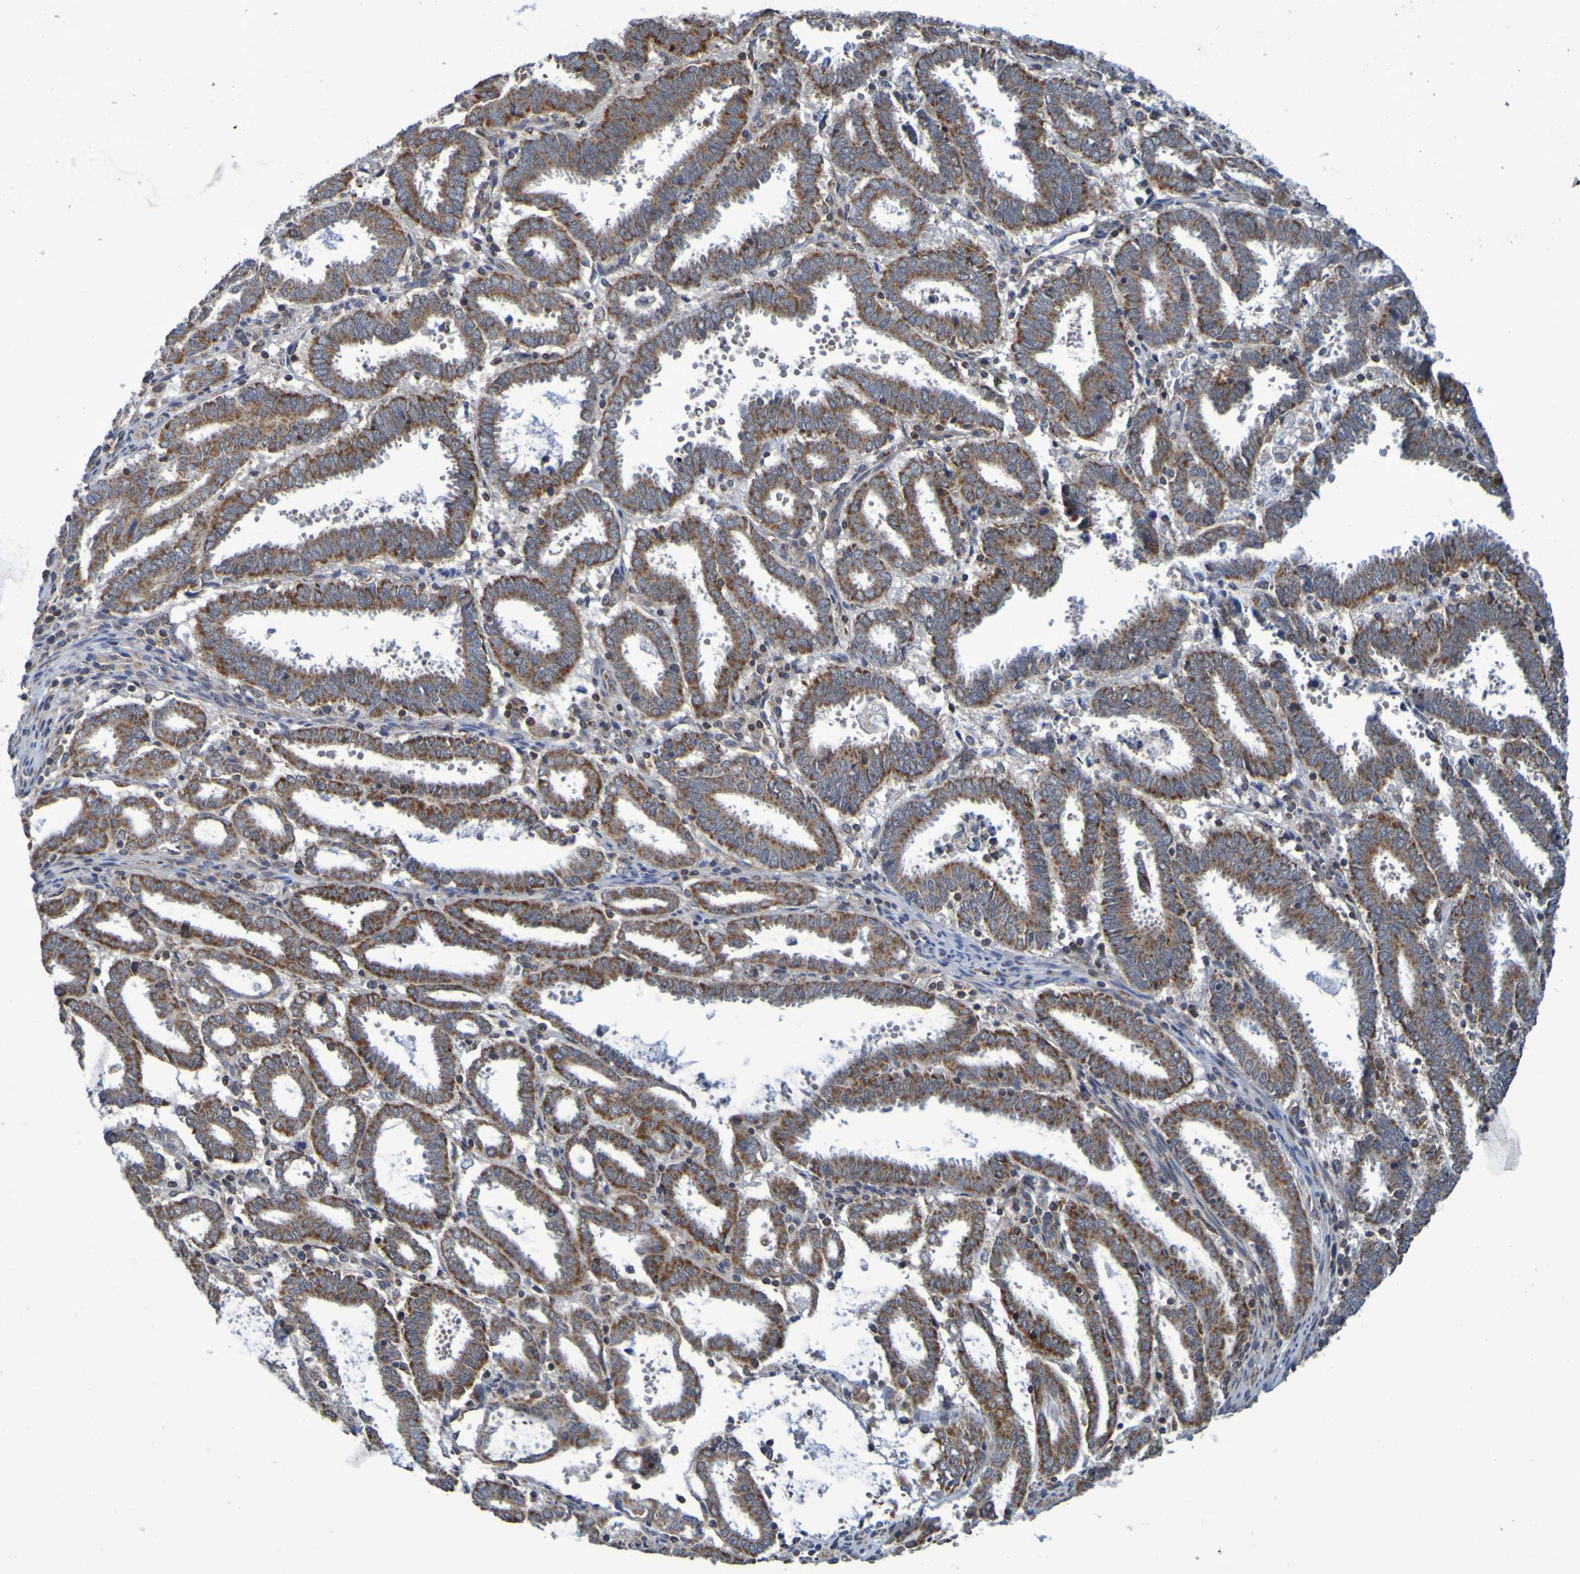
{"staining": {"intensity": "strong", "quantity": ">75%", "location": "cytoplasmic/membranous"}, "tissue": "endometrial cancer", "cell_type": "Tumor cells", "image_type": "cancer", "snomed": [{"axis": "morphology", "description": "Adenocarcinoma, NOS"}, {"axis": "topography", "description": "Uterus"}], "caption": "Immunohistochemical staining of endometrial adenocarcinoma displays strong cytoplasmic/membranous protein positivity in approximately >75% of tumor cells.", "gene": "CCDC51", "patient": {"sex": "female", "age": 83}}